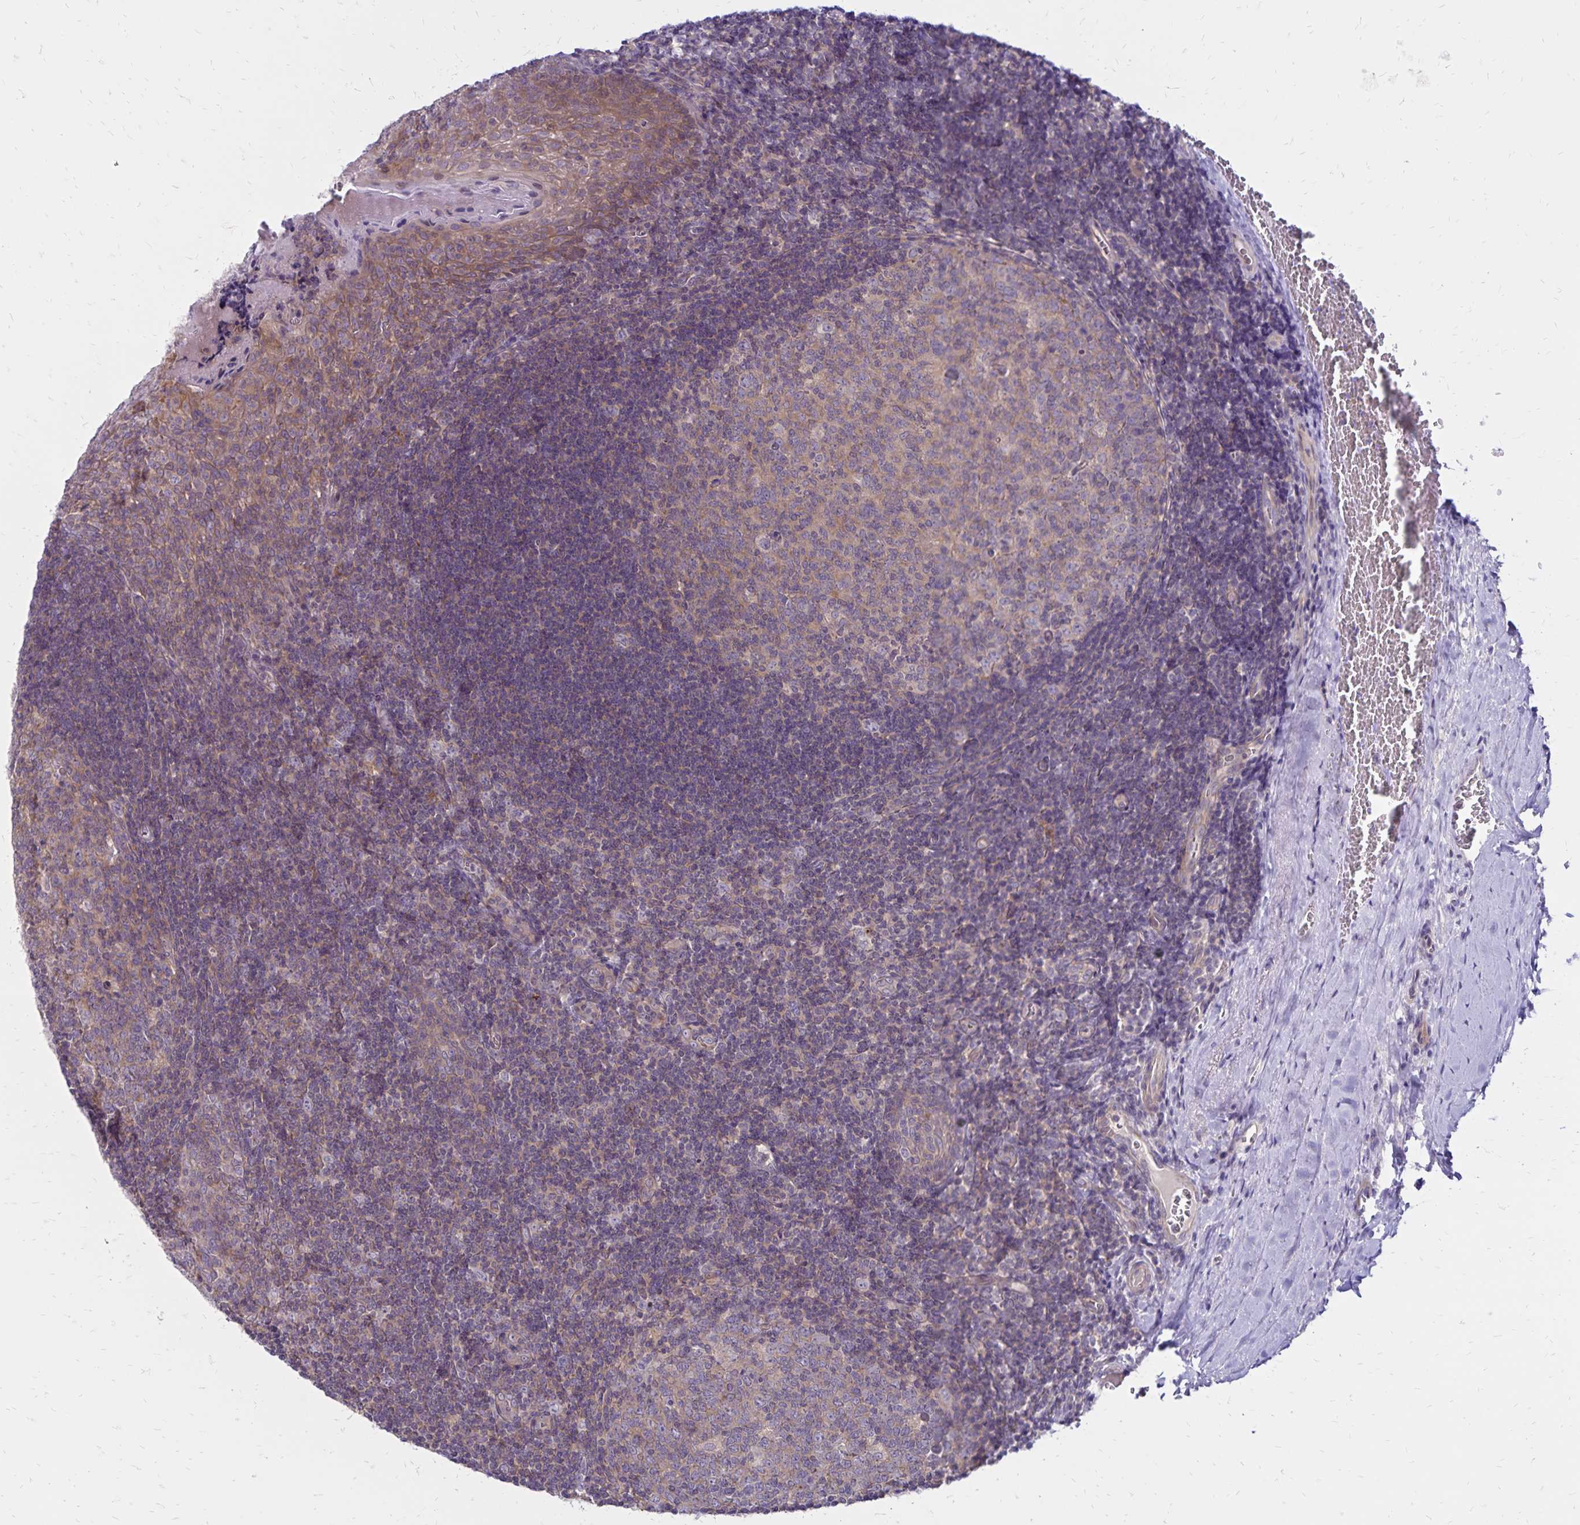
{"staining": {"intensity": "weak", "quantity": "<25%", "location": "cytoplasmic/membranous"}, "tissue": "tonsil", "cell_type": "Germinal center cells", "image_type": "normal", "snomed": [{"axis": "morphology", "description": "Normal tissue, NOS"}, {"axis": "morphology", "description": "Inflammation, NOS"}, {"axis": "topography", "description": "Tonsil"}], "caption": "Photomicrograph shows no significant protein positivity in germinal center cells of normal tonsil. Brightfield microscopy of immunohistochemistry stained with DAB (3,3'-diaminobenzidine) (brown) and hematoxylin (blue), captured at high magnification.", "gene": "FSD1", "patient": {"sex": "female", "age": 31}}